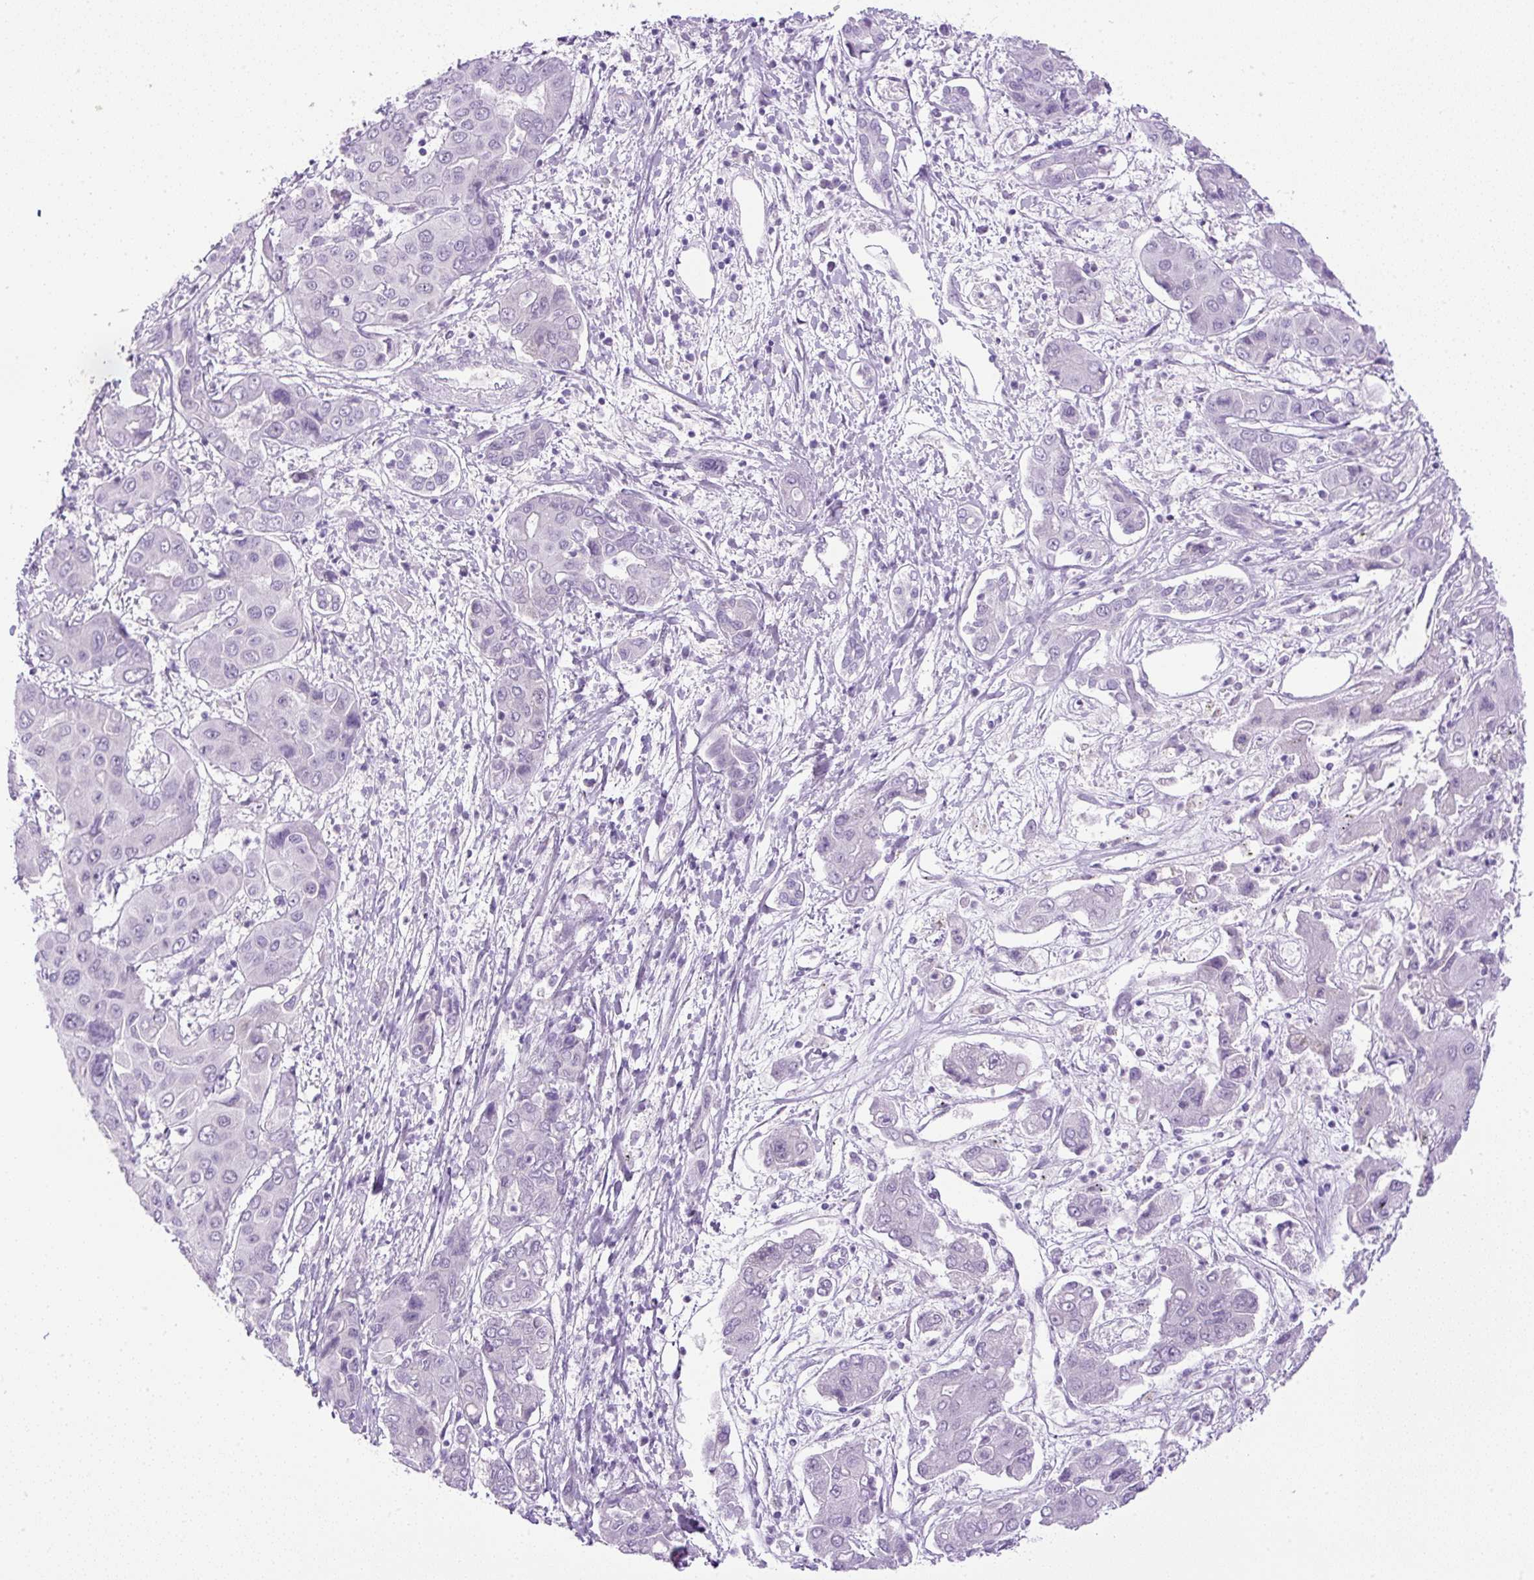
{"staining": {"intensity": "negative", "quantity": "none", "location": "none"}, "tissue": "liver cancer", "cell_type": "Tumor cells", "image_type": "cancer", "snomed": [{"axis": "morphology", "description": "Cholangiocarcinoma"}, {"axis": "topography", "description": "Liver"}], "caption": "A histopathology image of liver cholangiocarcinoma stained for a protein demonstrates no brown staining in tumor cells.", "gene": "RHBDD2", "patient": {"sex": "male", "age": 67}}